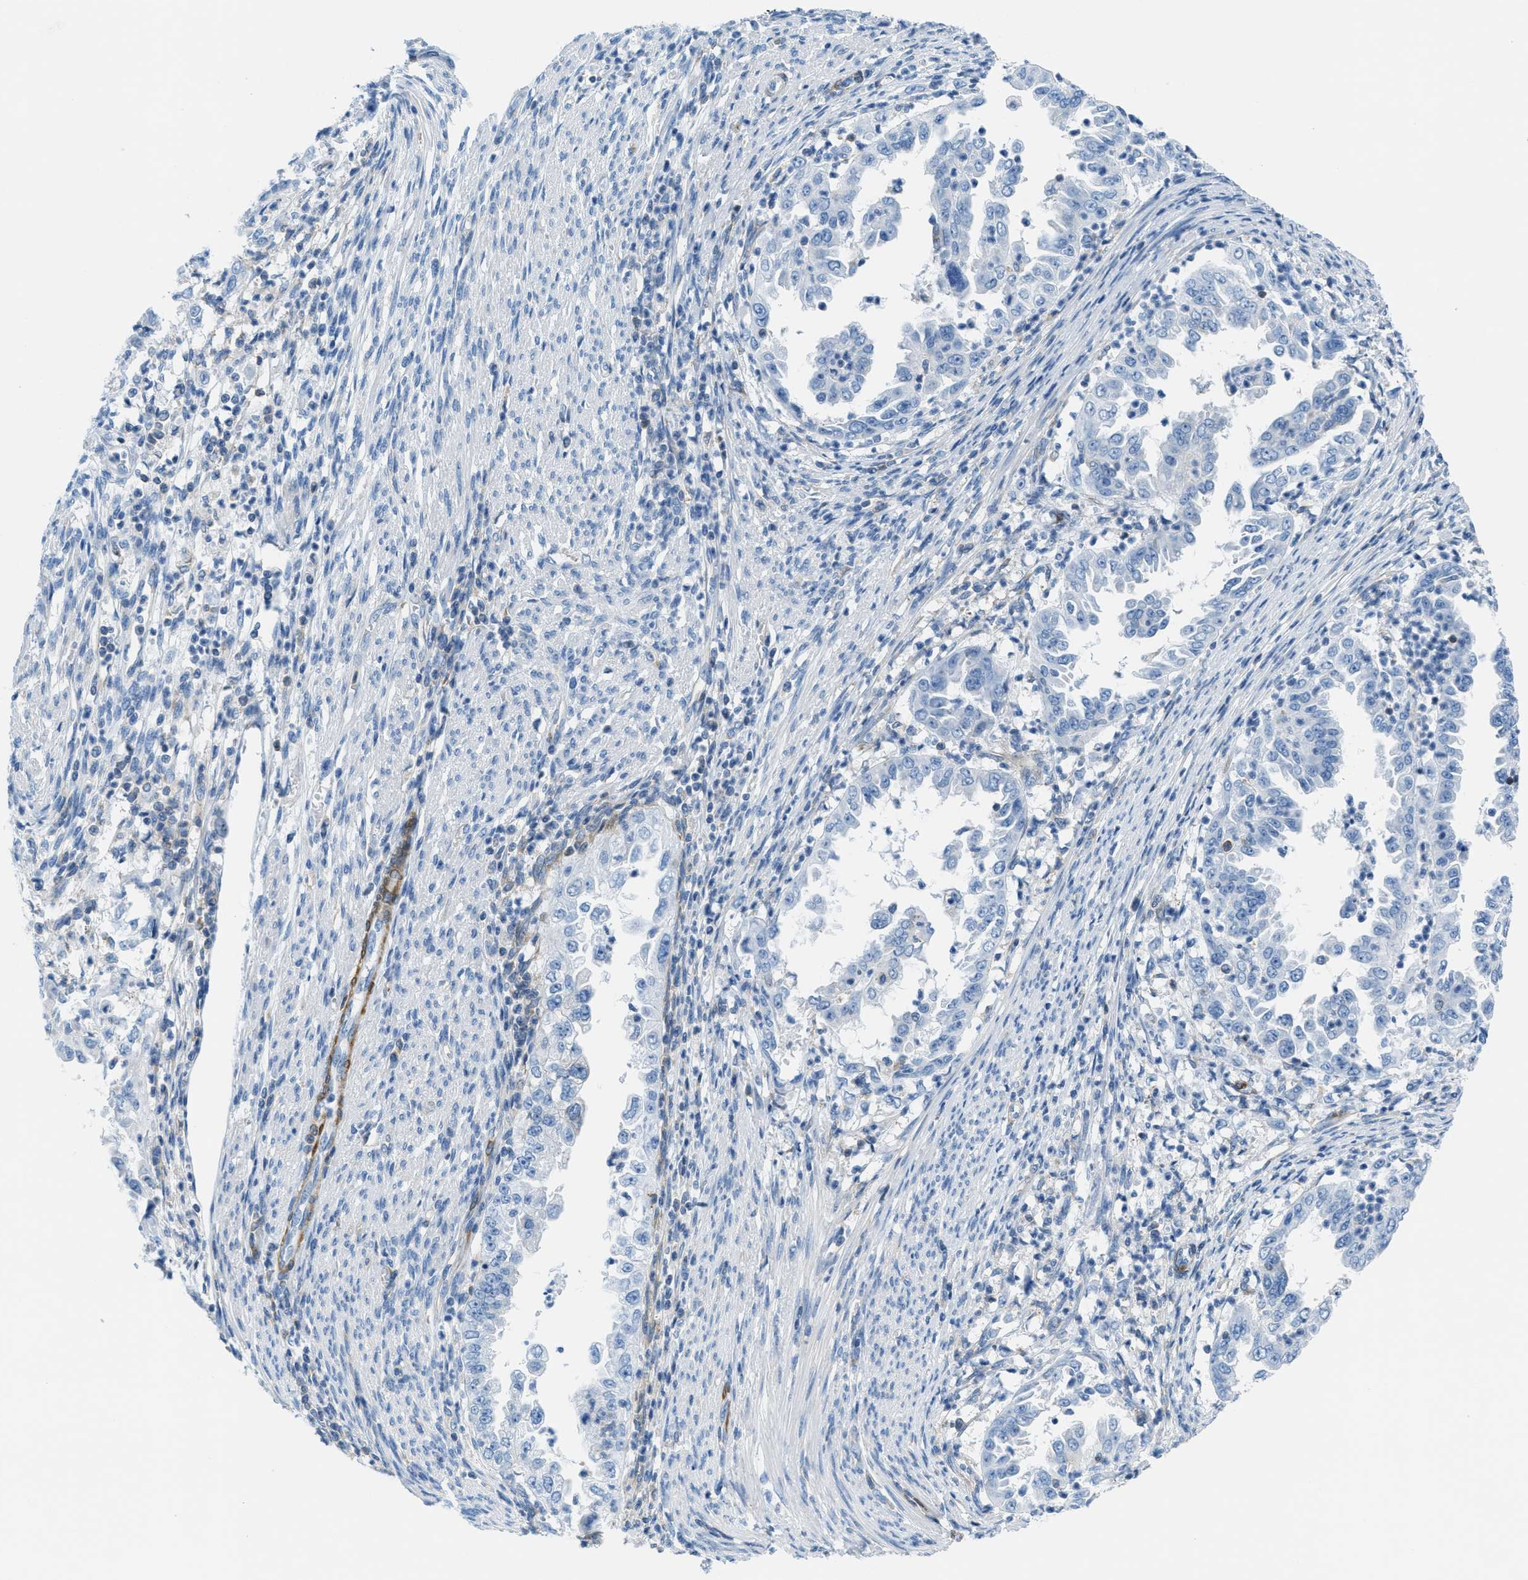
{"staining": {"intensity": "negative", "quantity": "none", "location": "none"}, "tissue": "endometrial cancer", "cell_type": "Tumor cells", "image_type": "cancer", "snomed": [{"axis": "morphology", "description": "Adenocarcinoma, NOS"}, {"axis": "topography", "description": "Endometrium"}], "caption": "Endometrial adenocarcinoma was stained to show a protein in brown. There is no significant expression in tumor cells.", "gene": "MAPRE2", "patient": {"sex": "female", "age": 85}}